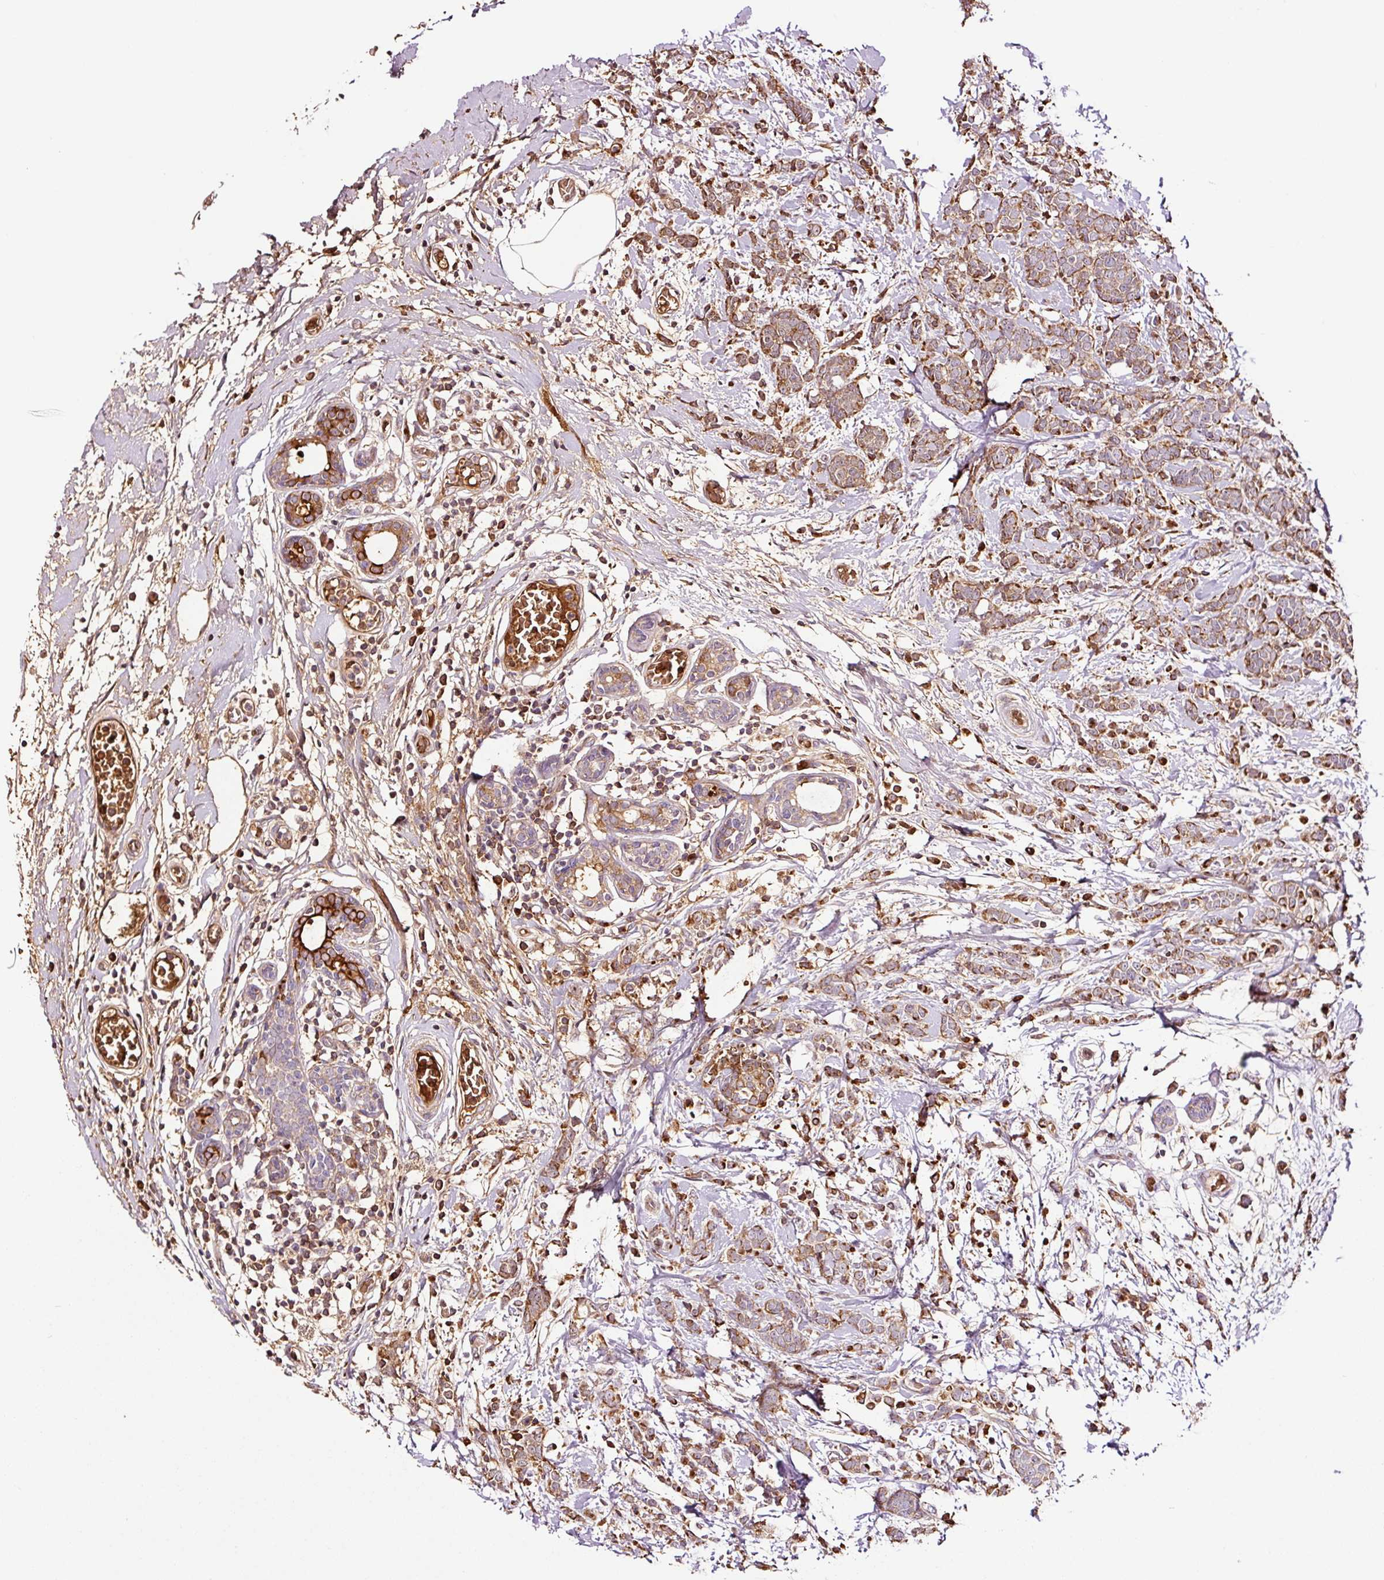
{"staining": {"intensity": "moderate", "quantity": ">75%", "location": "cytoplasmic/membranous"}, "tissue": "breast cancer", "cell_type": "Tumor cells", "image_type": "cancer", "snomed": [{"axis": "morphology", "description": "Lobular carcinoma"}, {"axis": "topography", "description": "Breast"}], "caption": "Protein expression analysis of human lobular carcinoma (breast) reveals moderate cytoplasmic/membranous staining in approximately >75% of tumor cells.", "gene": "PGLYRP2", "patient": {"sex": "female", "age": 58}}